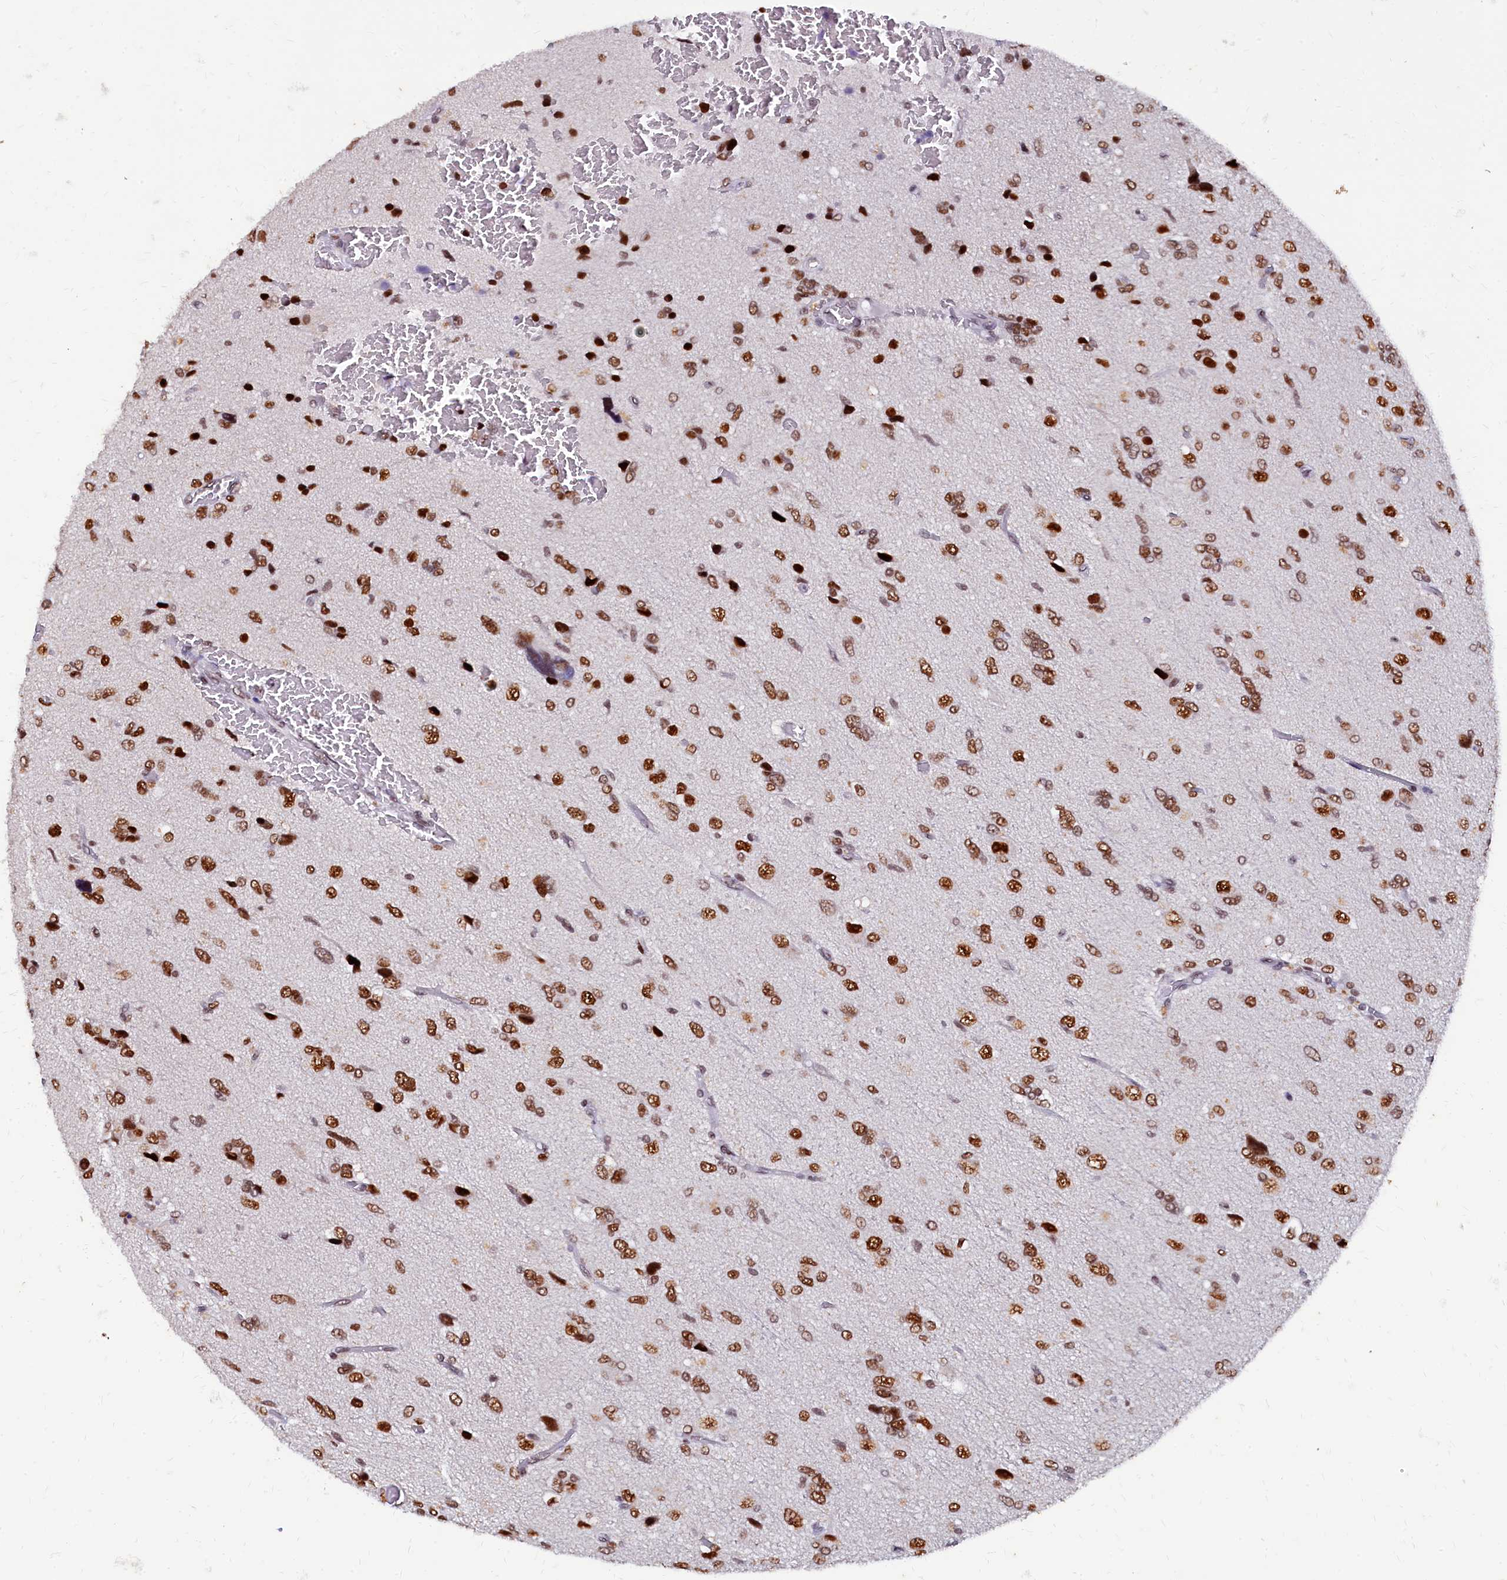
{"staining": {"intensity": "moderate", "quantity": ">75%", "location": "nuclear"}, "tissue": "glioma", "cell_type": "Tumor cells", "image_type": "cancer", "snomed": [{"axis": "morphology", "description": "Glioma, malignant, High grade"}, {"axis": "topography", "description": "Brain"}], "caption": "Protein expression by IHC demonstrates moderate nuclear staining in about >75% of tumor cells in glioma. (DAB (3,3'-diaminobenzidine) IHC, brown staining for protein, blue staining for nuclei).", "gene": "CPSF7", "patient": {"sex": "female", "age": 59}}